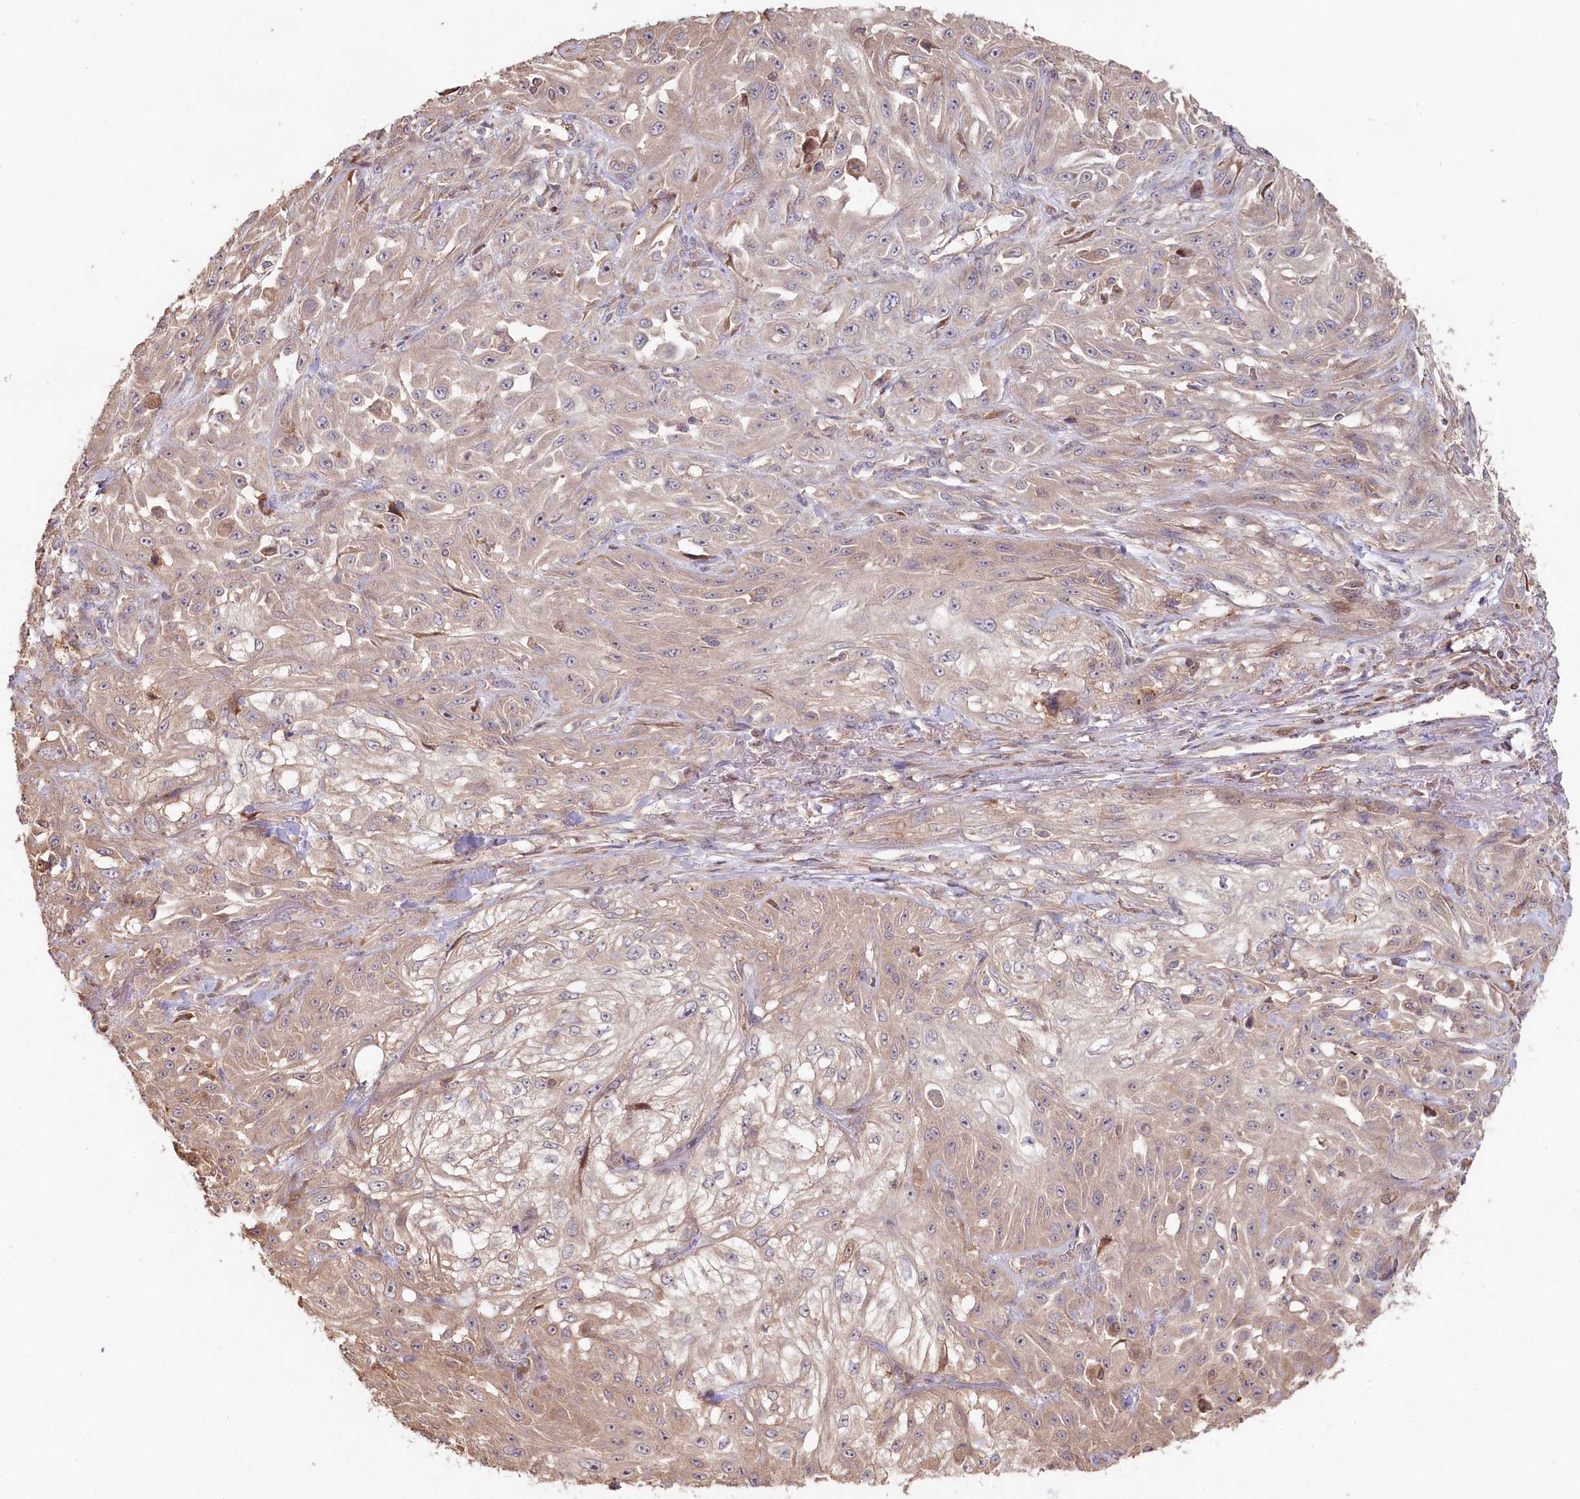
{"staining": {"intensity": "weak", "quantity": "<25%", "location": "cytoplasmic/membranous"}, "tissue": "skin cancer", "cell_type": "Tumor cells", "image_type": "cancer", "snomed": [{"axis": "morphology", "description": "Squamous cell carcinoma, NOS"}, {"axis": "morphology", "description": "Squamous cell carcinoma, metastatic, NOS"}, {"axis": "topography", "description": "Skin"}, {"axis": "topography", "description": "Lymph node"}], "caption": "An image of metastatic squamous cell carcinoma (skin) stained for a protein displays no brown staining in tumor cells. The staining was performed using DAB (3,3'-diaminobenzidine) to visualize the protein expression in brown, while the nuclei were stained in blue with hematoxylin (Magnification: 20x).", "gene": "HAL", "patient": {"sex": "male", "age": 75}}